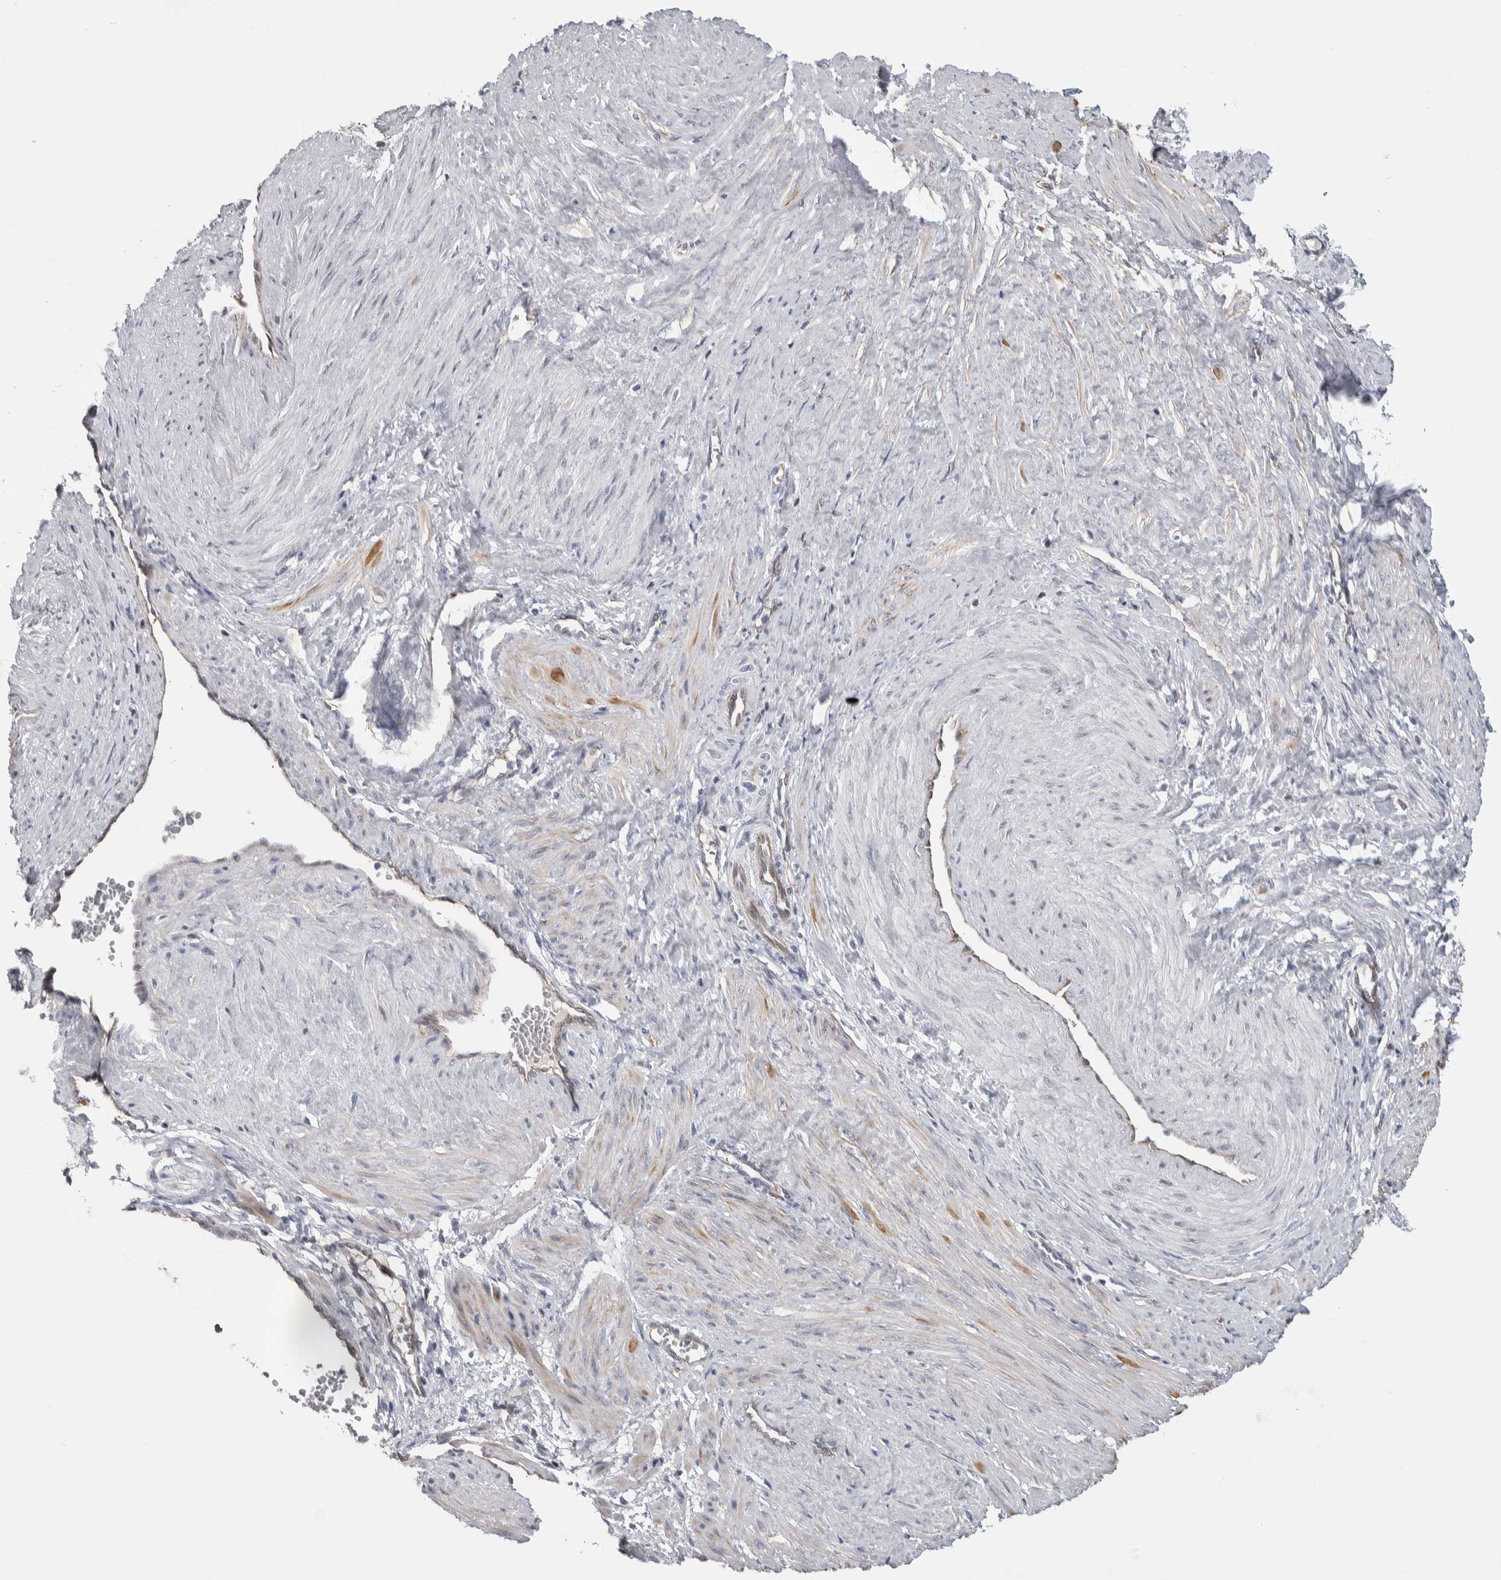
{"staining": {"intensity": "moderate", "quantity": "<25%", "location": "cytoplasmic/membranous"}, "tissue": "smooth muscle", "cell_type": "Smooth muscle cells", "image_type": "normal", "snomed": [{"axis": "morphology", "description": "Normal tissue, NOS"}, {"axis": "topography", "description": "Endometrium"}], "caption": "Immunohistochemical staining of unremarkable human smooth muscle displays low levels of moderate cytoplasmic/membranous staining in approximately <25% of smooth muscle cells. The protein of interest is stained brown, and the nuclei are stained in blue (DAB (3,3'-diaminobenzidine) IHC with brightfield microscopy, high magnification).", "gene": "ZBTB49", "patient": {"sex": "female", "age": 33}}